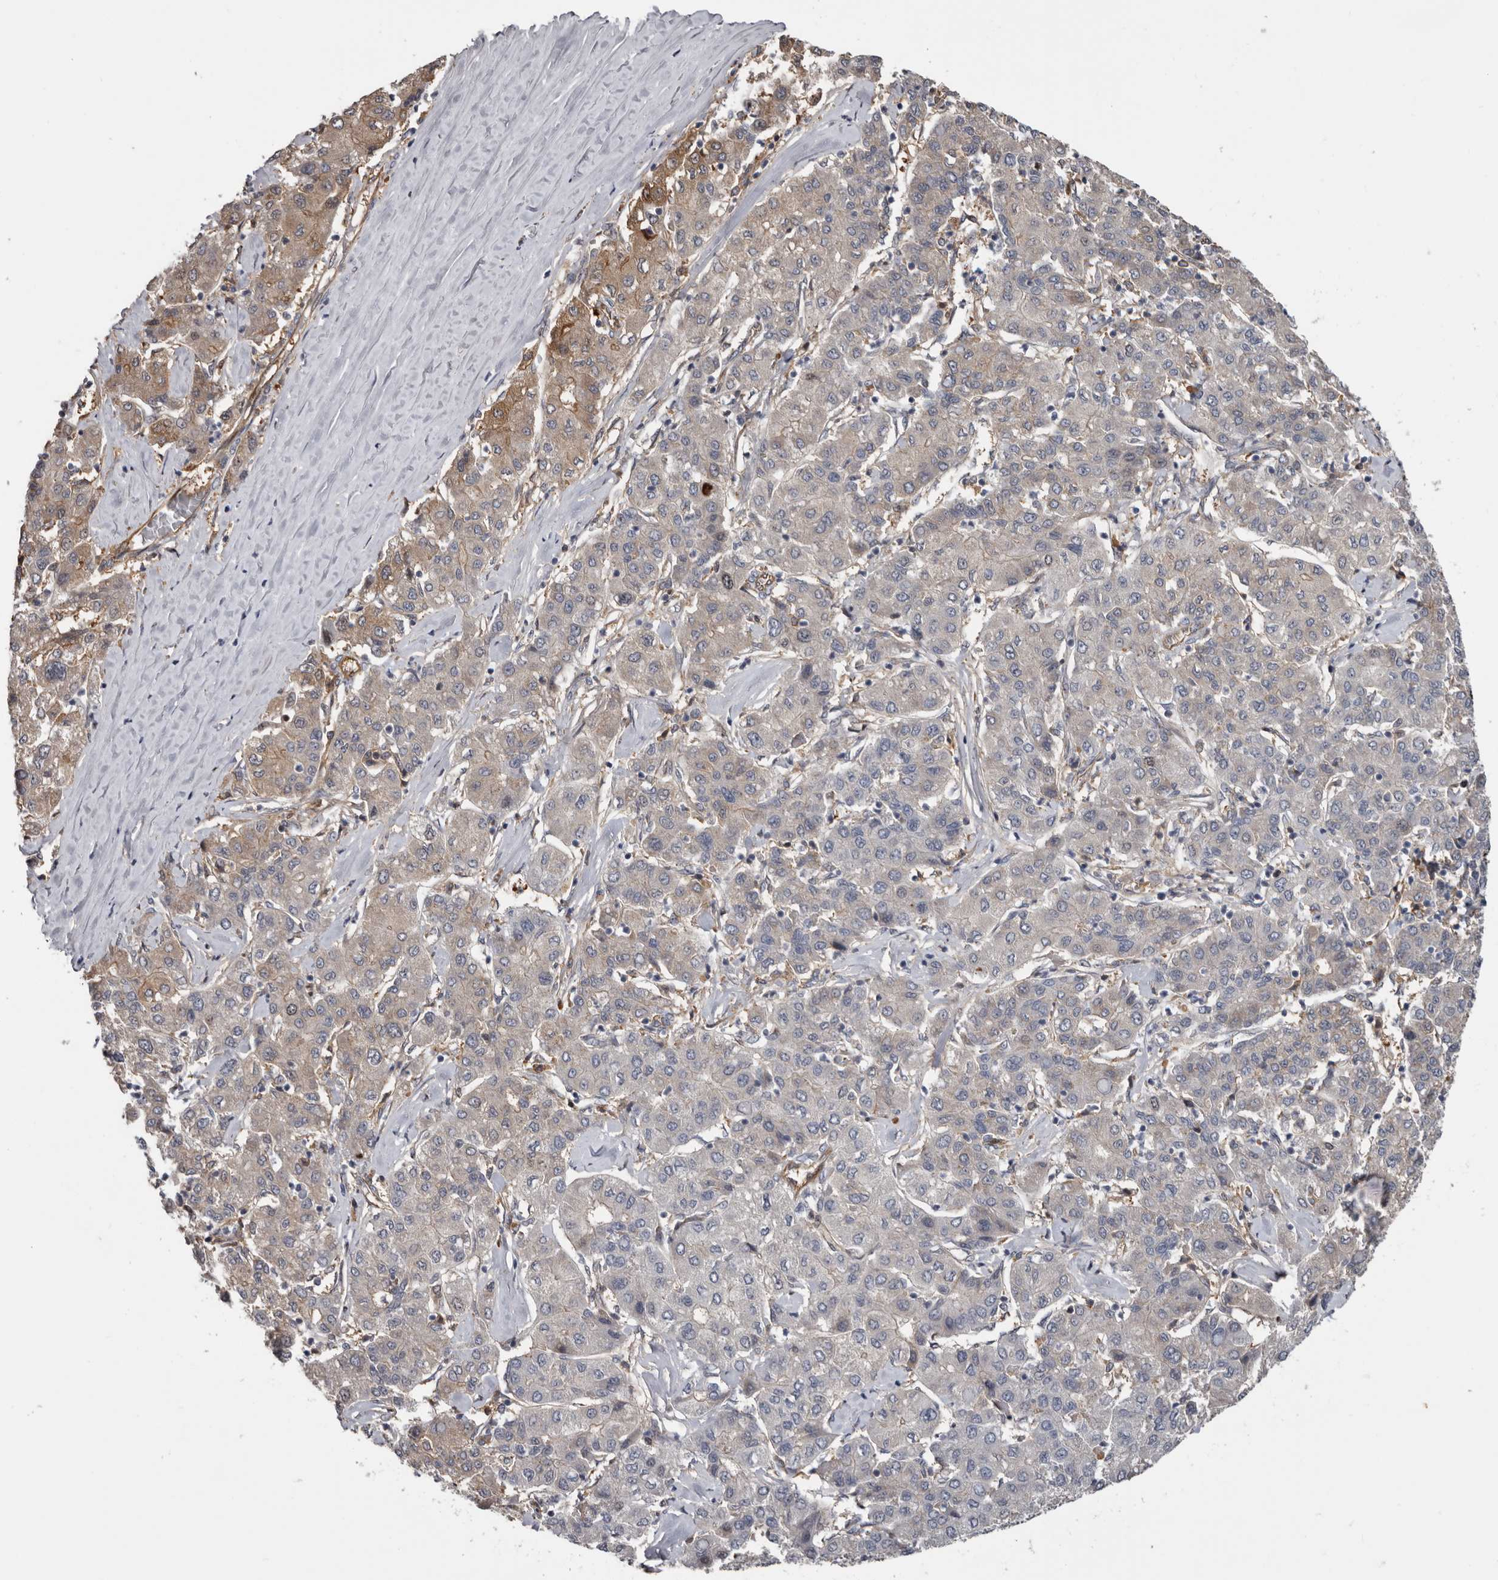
{"staining": {"intensity": "weak", "quantity": "25%-75%", "location": "cytoplasmic/membranous"}, "tissue": "liver cancer", "cell_type": "Tumor cells", "image_type": "cancer", "snomed": [{"axis": "morphology", "description": "Carcinoma, Hepatocellular, NOS"}, {"axis": "topography", "description": "Liver"}], "caption": "Liver cancer (hepatocellular carcinoma) stained with a protein marker demonstrates weak staining in tumor cells.", "gene": "CDCA8", "patient": {"sex": "male", "age": 65}}